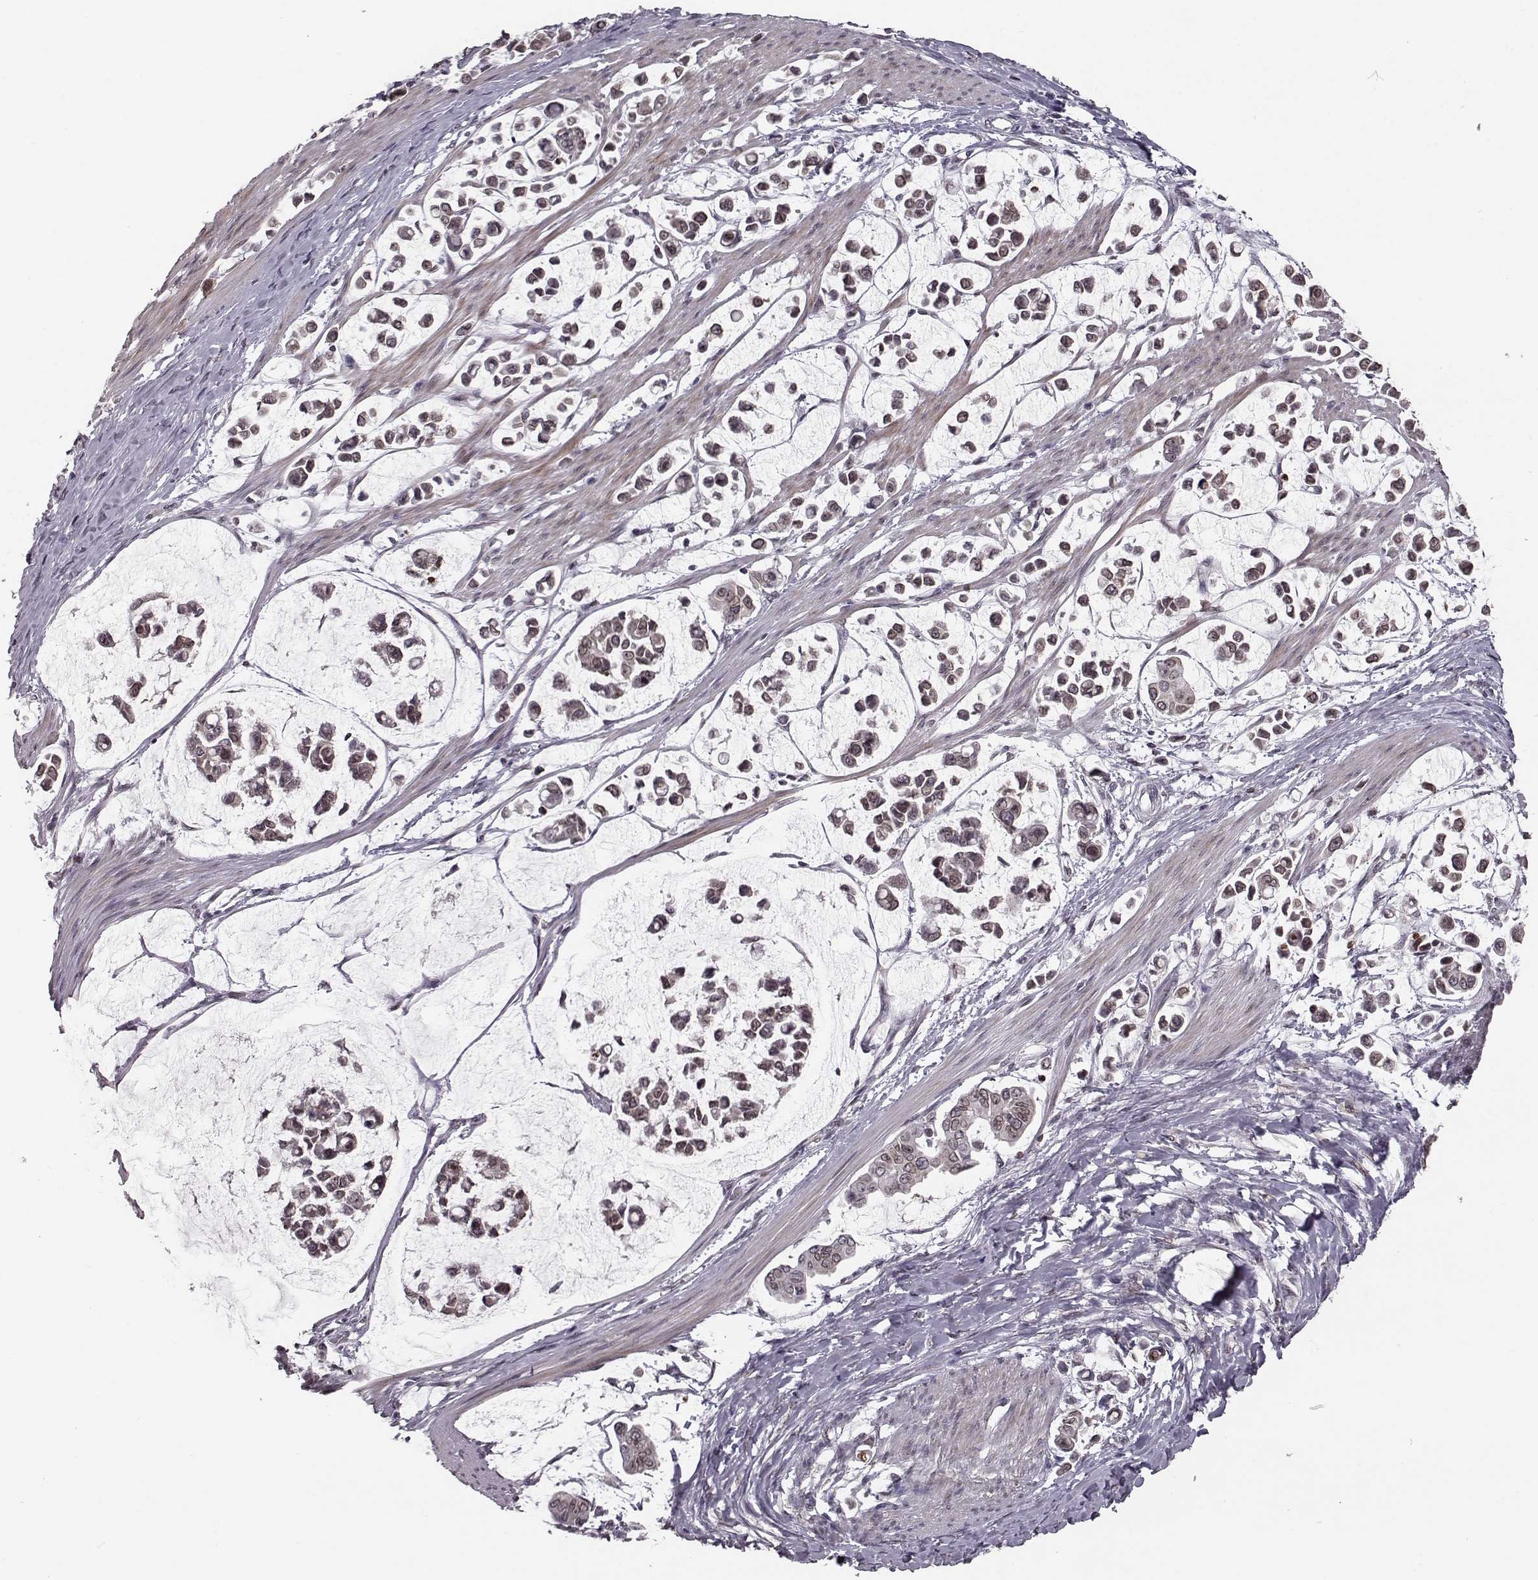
{"staining": {"intensity": "weak", "quantity": ">75%", "location": "cytoplasmic/membranous,nuclear"}, "tissue": "stomach cancer", "cell_type": "Tumor cells", "image_type": "cancer", "snomed": [{"axis": "morphology", "description": "Adenocarcinoma, NOS"}, {"axis": "topography", "description": "Stomach"}], "caption": "An immunohistochemistry histopathology image of neoplastic tissue is shown. Protein staining in brown shows weak cytoplasmic/membranous and nuclear positivity in adenocarcinoma (stomach) within tumor cells. (DAB IHC, brown staining for protein, blue staining for nuclei).", "gene": "NUP37", "patient": {"sex": "male", "age": 82}}